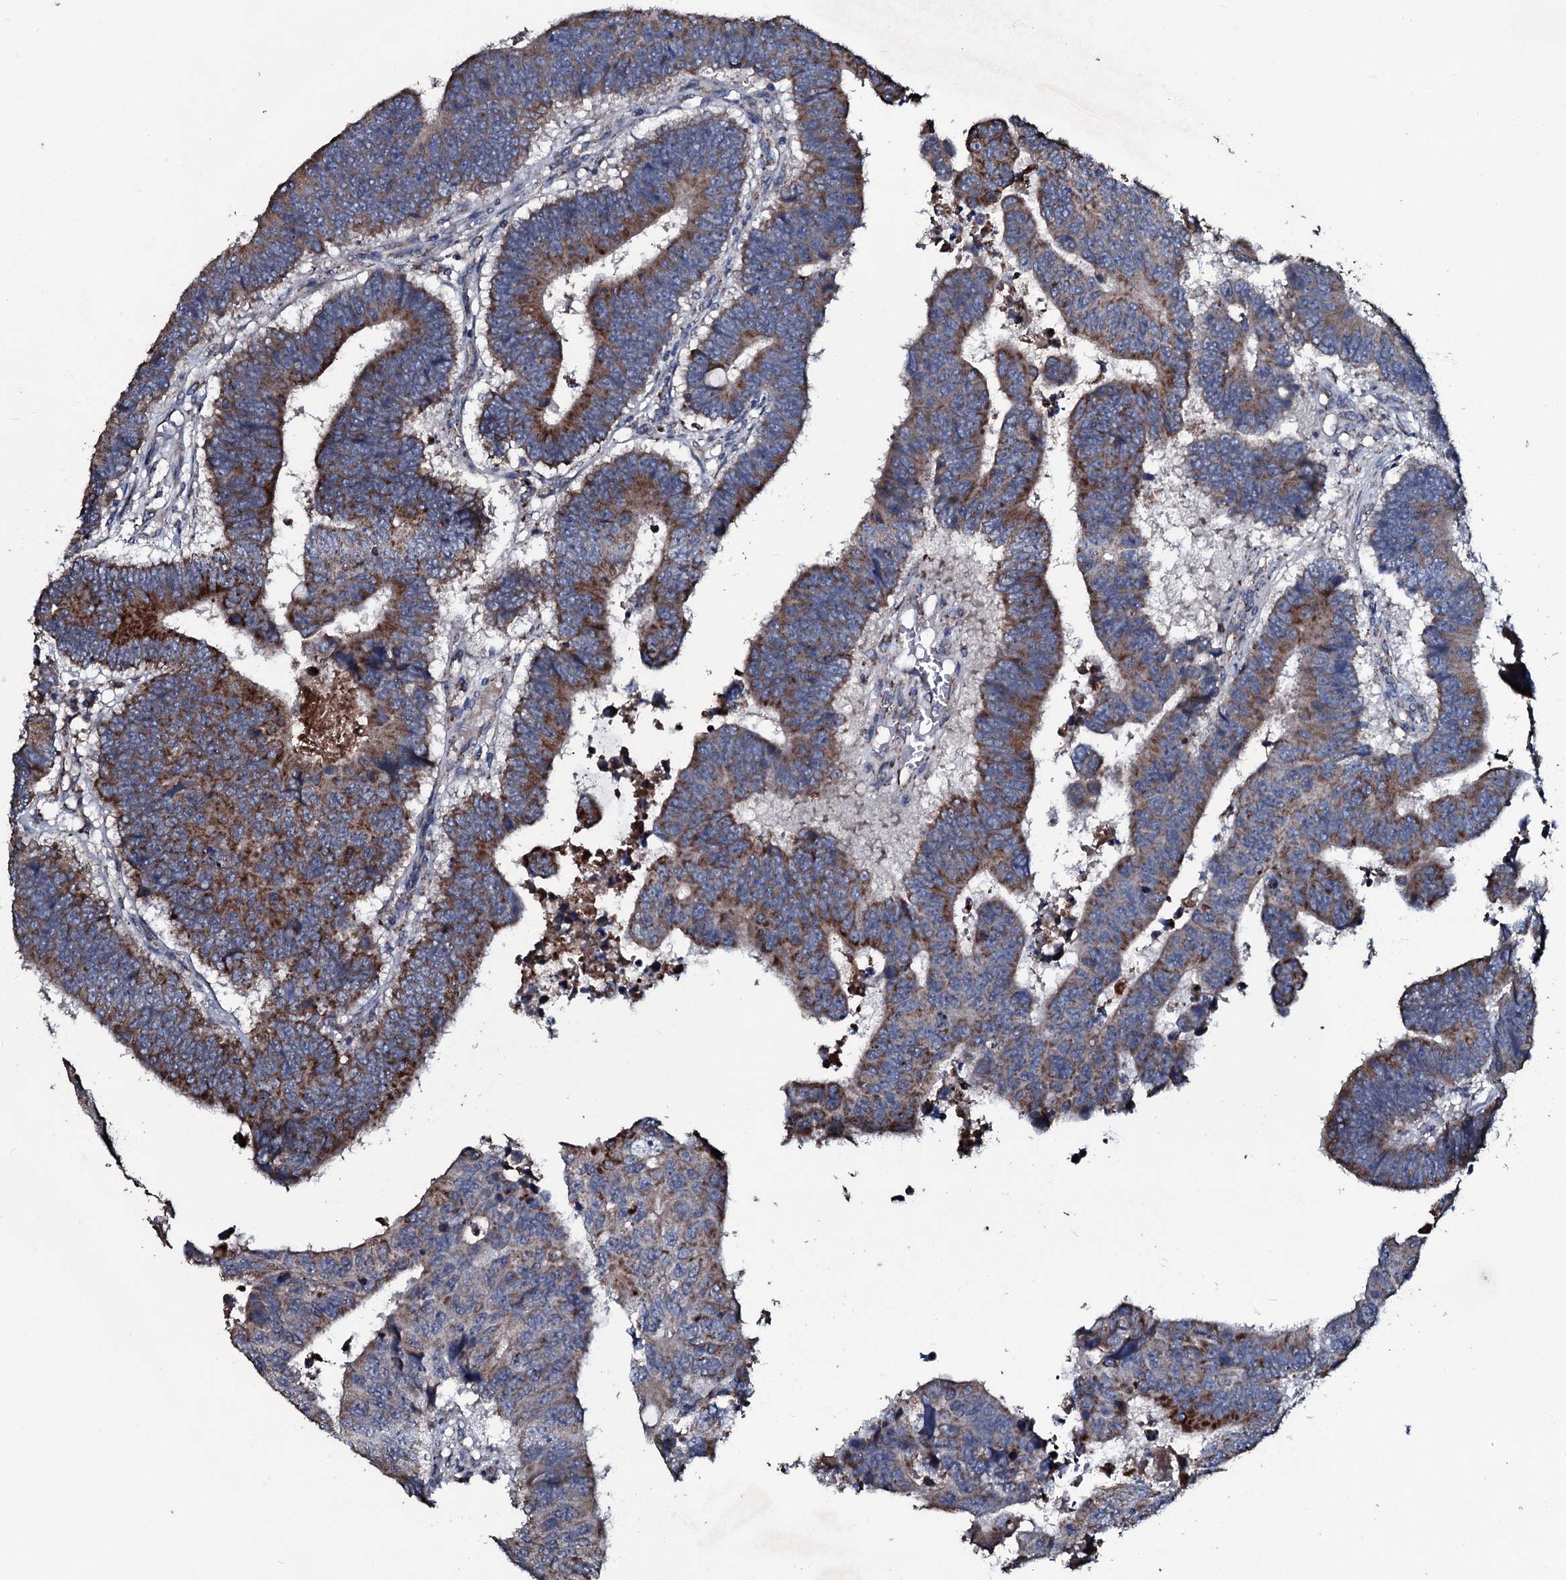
{"staining": {"intensity": "moderate", "quantity": "25%-75%", "location": "cytoplasmic/membranous"}, "tissue": "colorectal cancer", "cell_type": "Tumor cells", "image_type": "cancer", "snomed": [{"axis": "morphology", "description": "Adenocarcinoma, NOS"}, {"axis": "topography", "description": "Rectum"}], "caption": "Colorectal cancer (adenocarcinoma) was stained to show a protein in brown. There is medium levels of moderate cytoplasmic/membranous positivity in approximately 25%-75% of tumor cells. (DAB (3,3'-diaminobenzidine) = brown stain, brightfield microscopy at high magnification).", "gene": "DYNC2I2", "patient": {"sex": "male", "age": 84}}